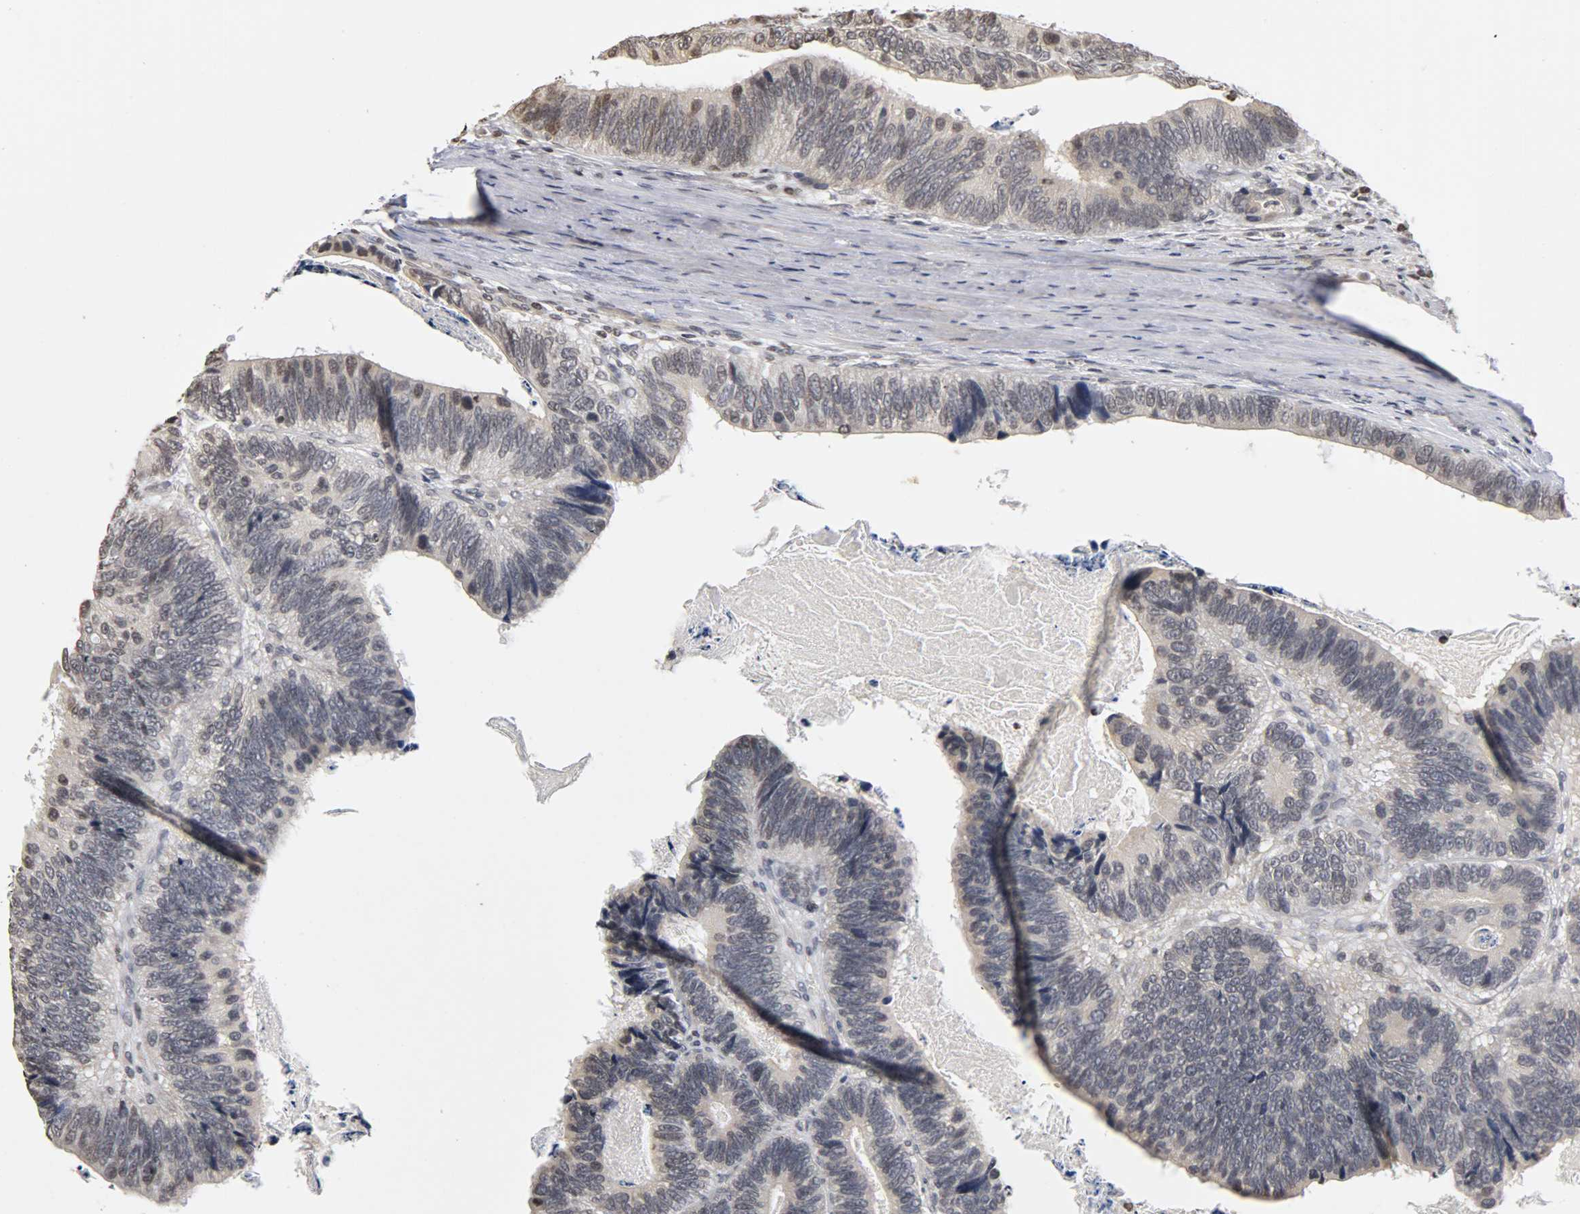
{"staining": {"intensity": "weak", "quantity": "<25%", "location": "nuclear"}, "tissue": "colorectal cancer", "cell_type": "Tumor cells", "image_type": "cancer", "snomed": [{"axis": "morphology", "description": "Adenocarcinoma, NOS"}, {"axis": "topography", "description": "Colon"}], "caption": "Tumor cells show no significant protein staining in adenocarcinoma (colorectal).", "gene": "ERCC2", "patient": {"sex": "male", "age": 72}}